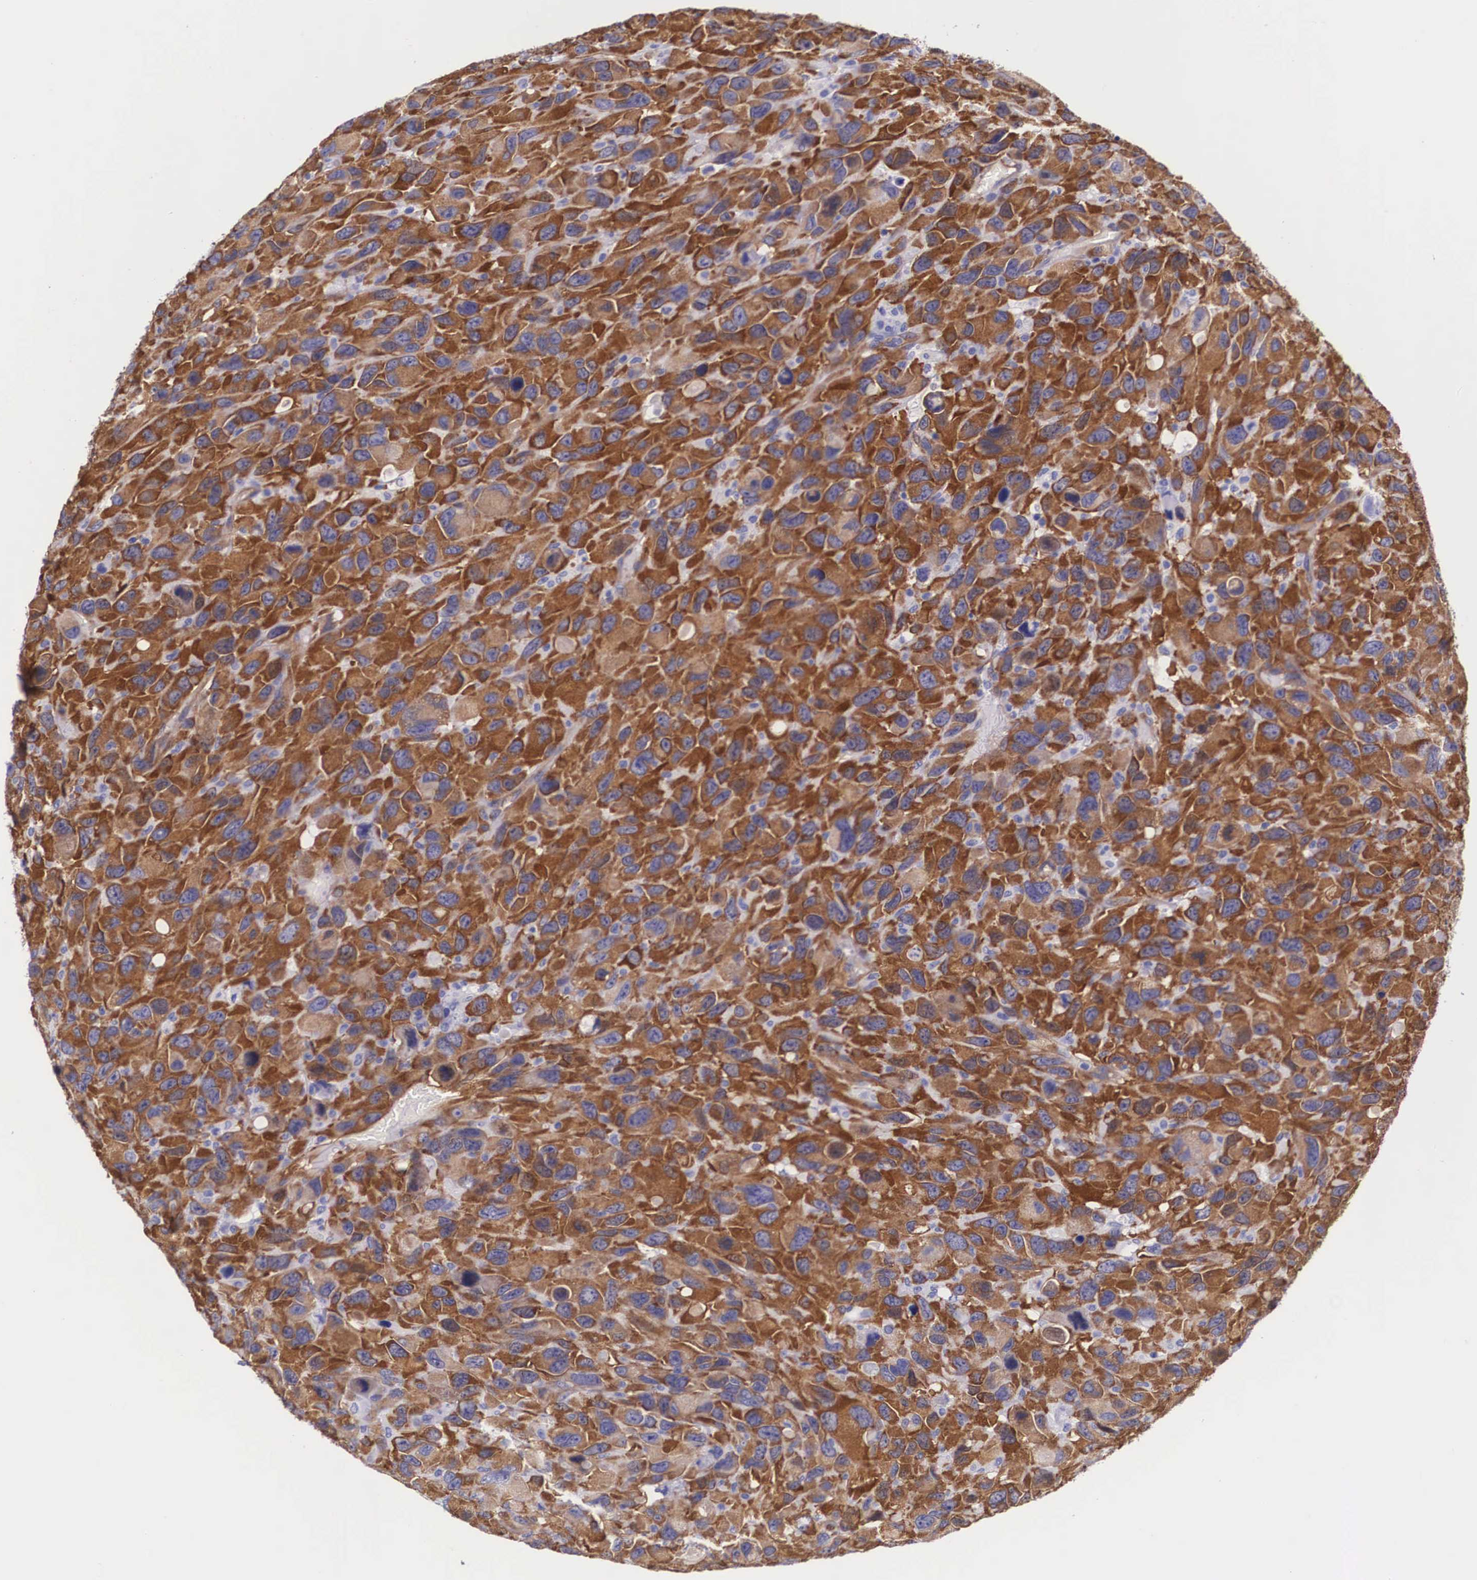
{"staining": {"intensity": "strong", "quantity": ">75%", "location": "cytoplasmic/membranous"}, "tissue": "renal cancer", "cell_type": "Tumor cells", "image_type": "cancer", "snomed": [{"axis": "morphology", "description": "Adenocarcinoma, NOS"}, {"axis": "topography", "description": "Kidney"}], "caption": "Brown immunohistochemical staining in renal adenocarcinoma displays strong cytoplasmic/membranous positivity in approximately >75% of tumor cells.", "gene": "BCAR1", "patient": {"sex": "male", "age": 79}}